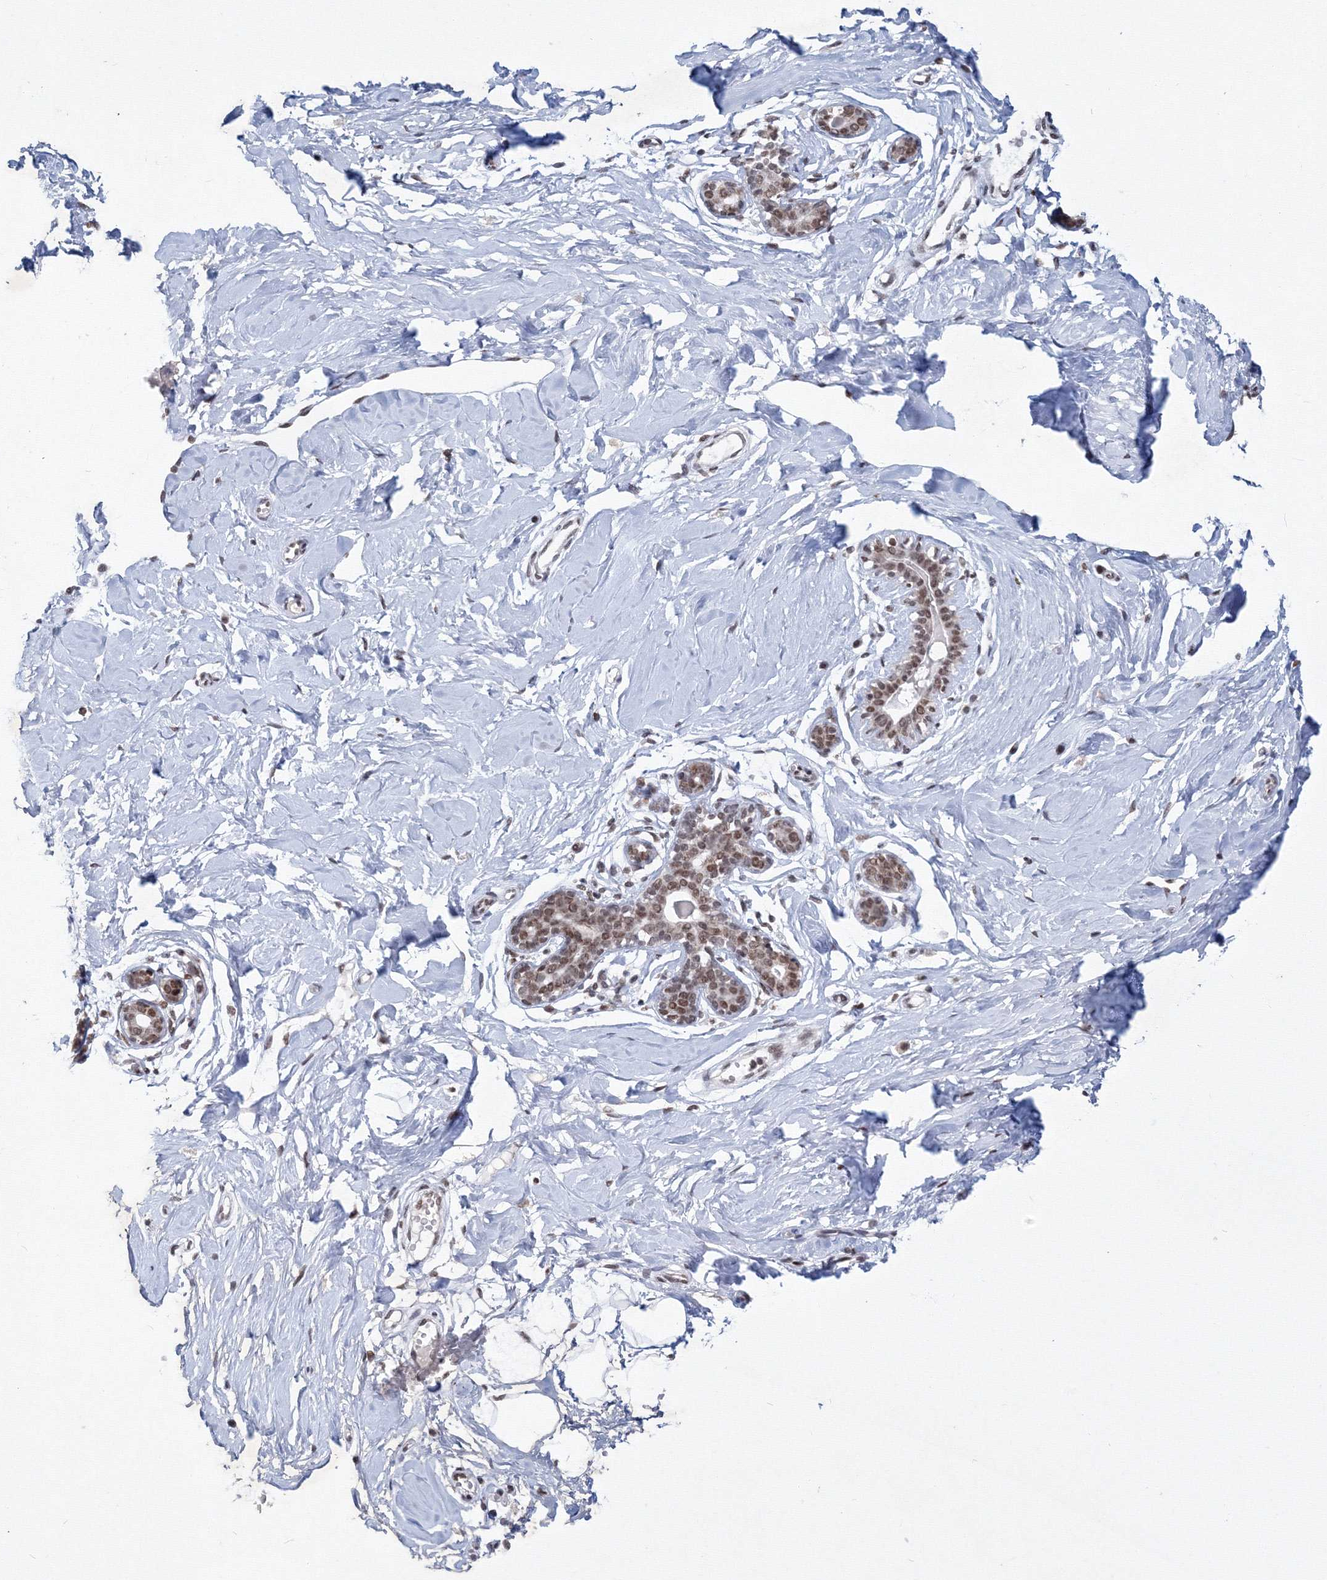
{"staining": {"intensity": "negative", "quantity": "none", "location": "none"}, "tissue": "breast", "cell_type": "Adipocytes", "image_type": "normal", "snomed": [{"axis": "morphology", "description": "Normal tissue, NOS"}, {"axis": "morphology", "description": "Adenoma, NOS"}, {"axis": "topography", "description": "Breast"}], "caption": "Adipocytes are negative for protein expression in unremarkable human breast. (DAB immunohistochemistry, high magnification).", "gene": "SF3B6", "patient": {"sex": "female", "age": 23}}